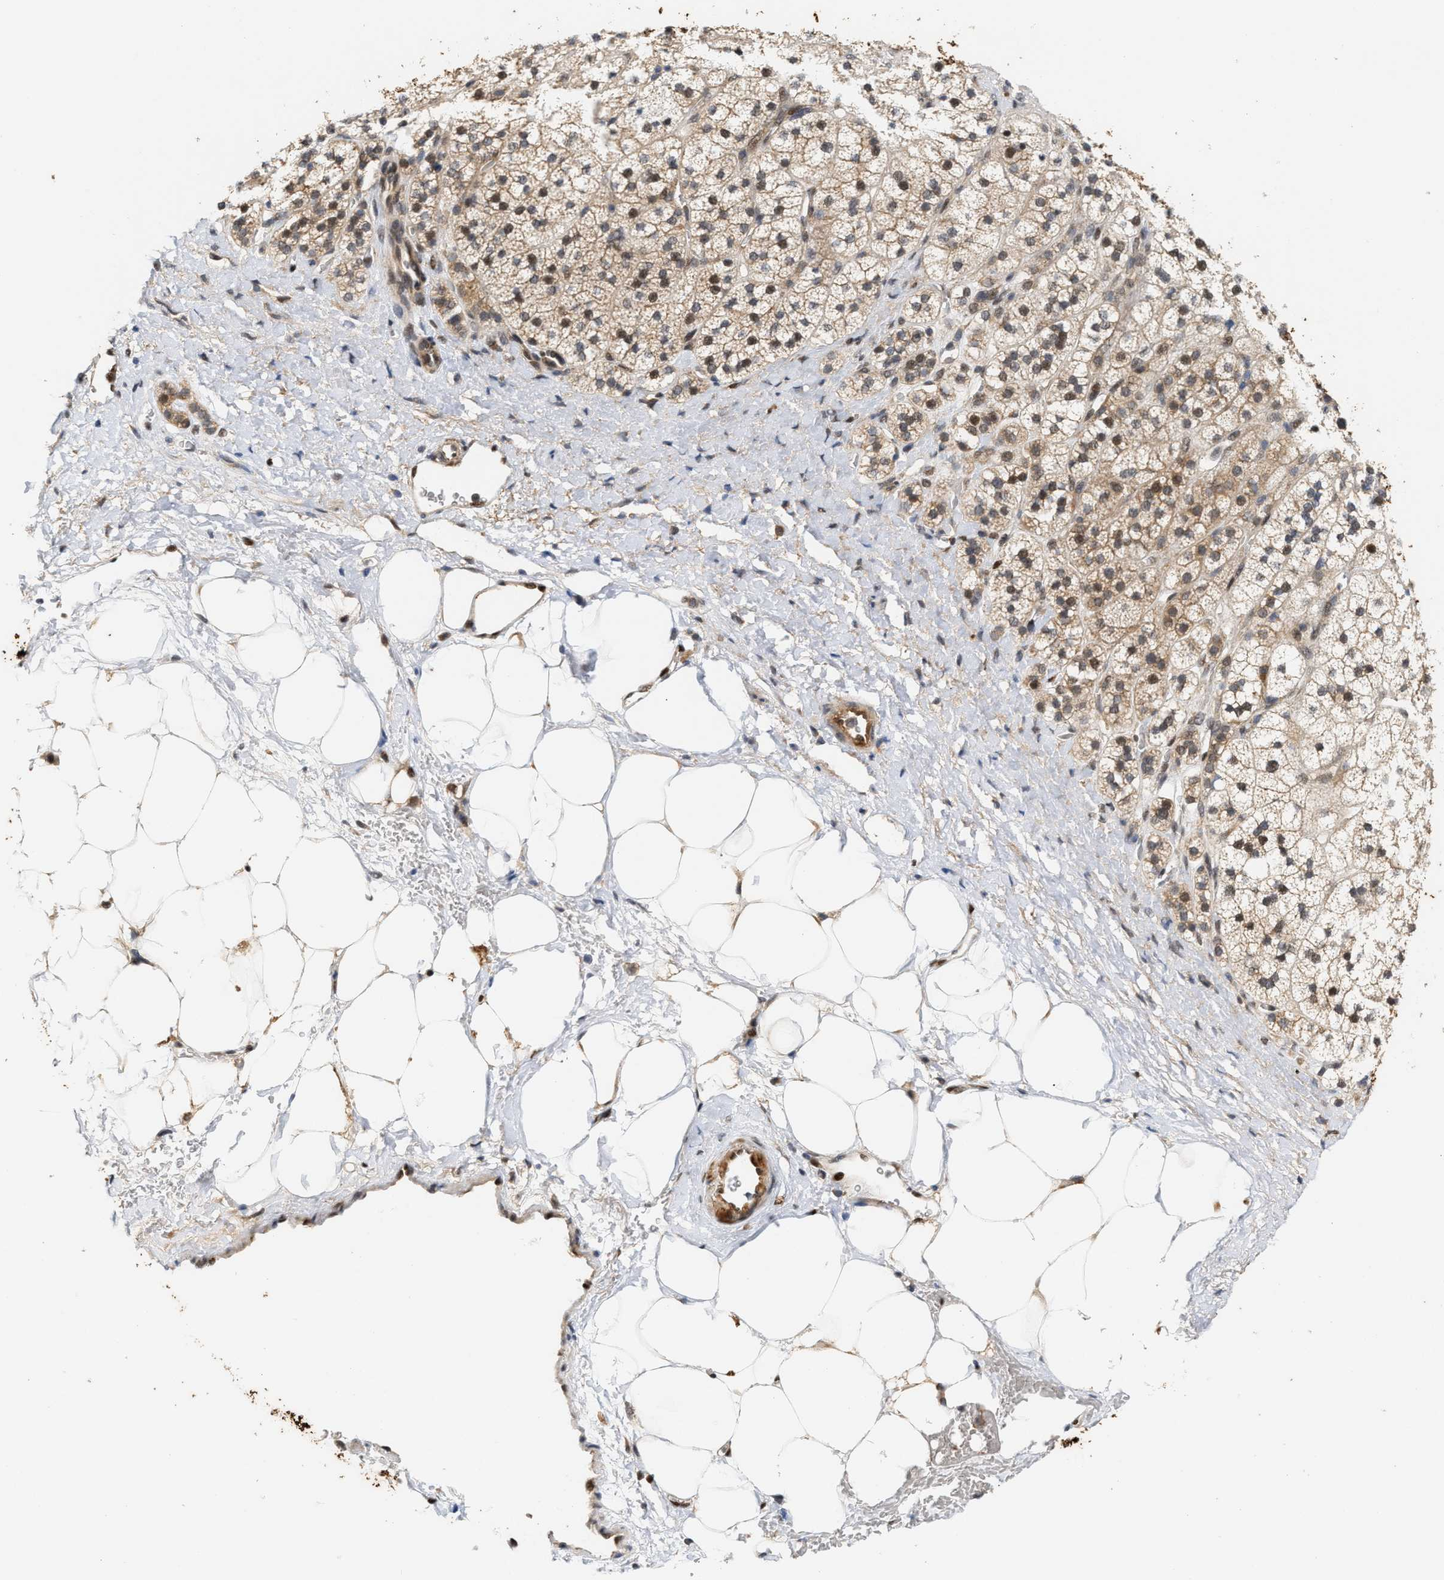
{"staining": {"intensity": "moderate", "quantity": ">75%", "location": "cytoplasmic/membranous,nuclear"}, "tissue": "adrenal gland", "cell_type": "Glandular cells", "image_type": "normal", "snomed": [{"axis": "morphology", "description": "Normal tissue, NOS"}, {"axis": "topography", "description": "Adrenal gland"}], "caption": "Immunohistochemical staining of benign adrenal gland exhibits moderate cytoplasmic/membranous,nuclear protein positivity in approximately >75% of glandular cells.", "gene": "TCF4", "patient": {"sex": "male", "age": 56}}